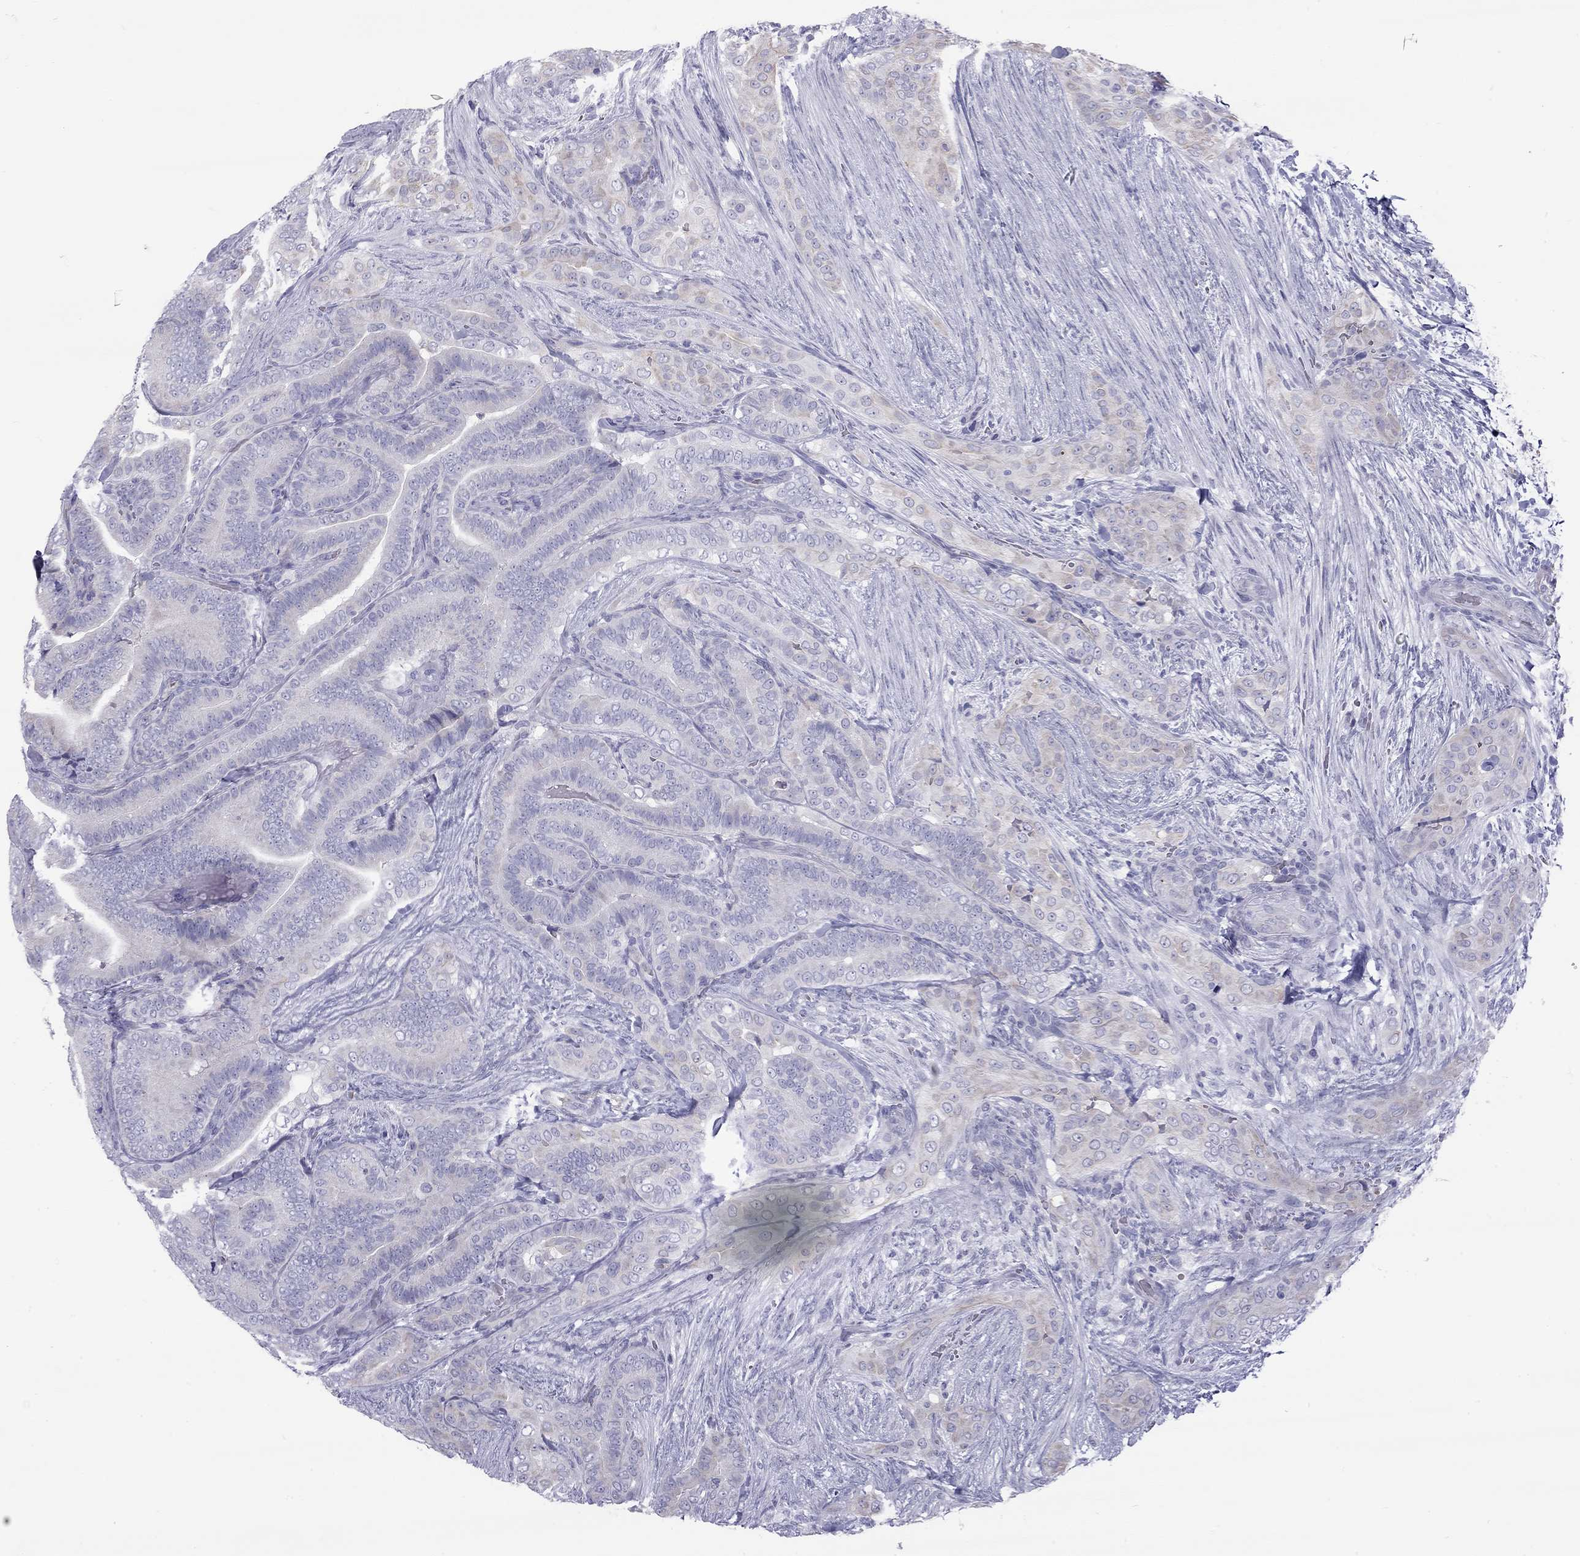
{"staining": {"intensity": "negative", "quantity": "none", "location": "none"}, "tissue": "thyroid cancer", "cell_type": "Tumor cells", "image_type": "cancer", "snomed": [{"axis": "morphology", "description": "Papillary adenocarcinoma, NOS"}, {"axis": "topography", "description": "Thyroid gland"}], "caption": "Immunohistochemistry photomicrograph of thyroid cancer (papillary adenocarcinoma) stained for a protein (brown), which shows no staining in tumor cells.", "gene": "TDRD6", "patient": {"sex": "male", "age": 61}}